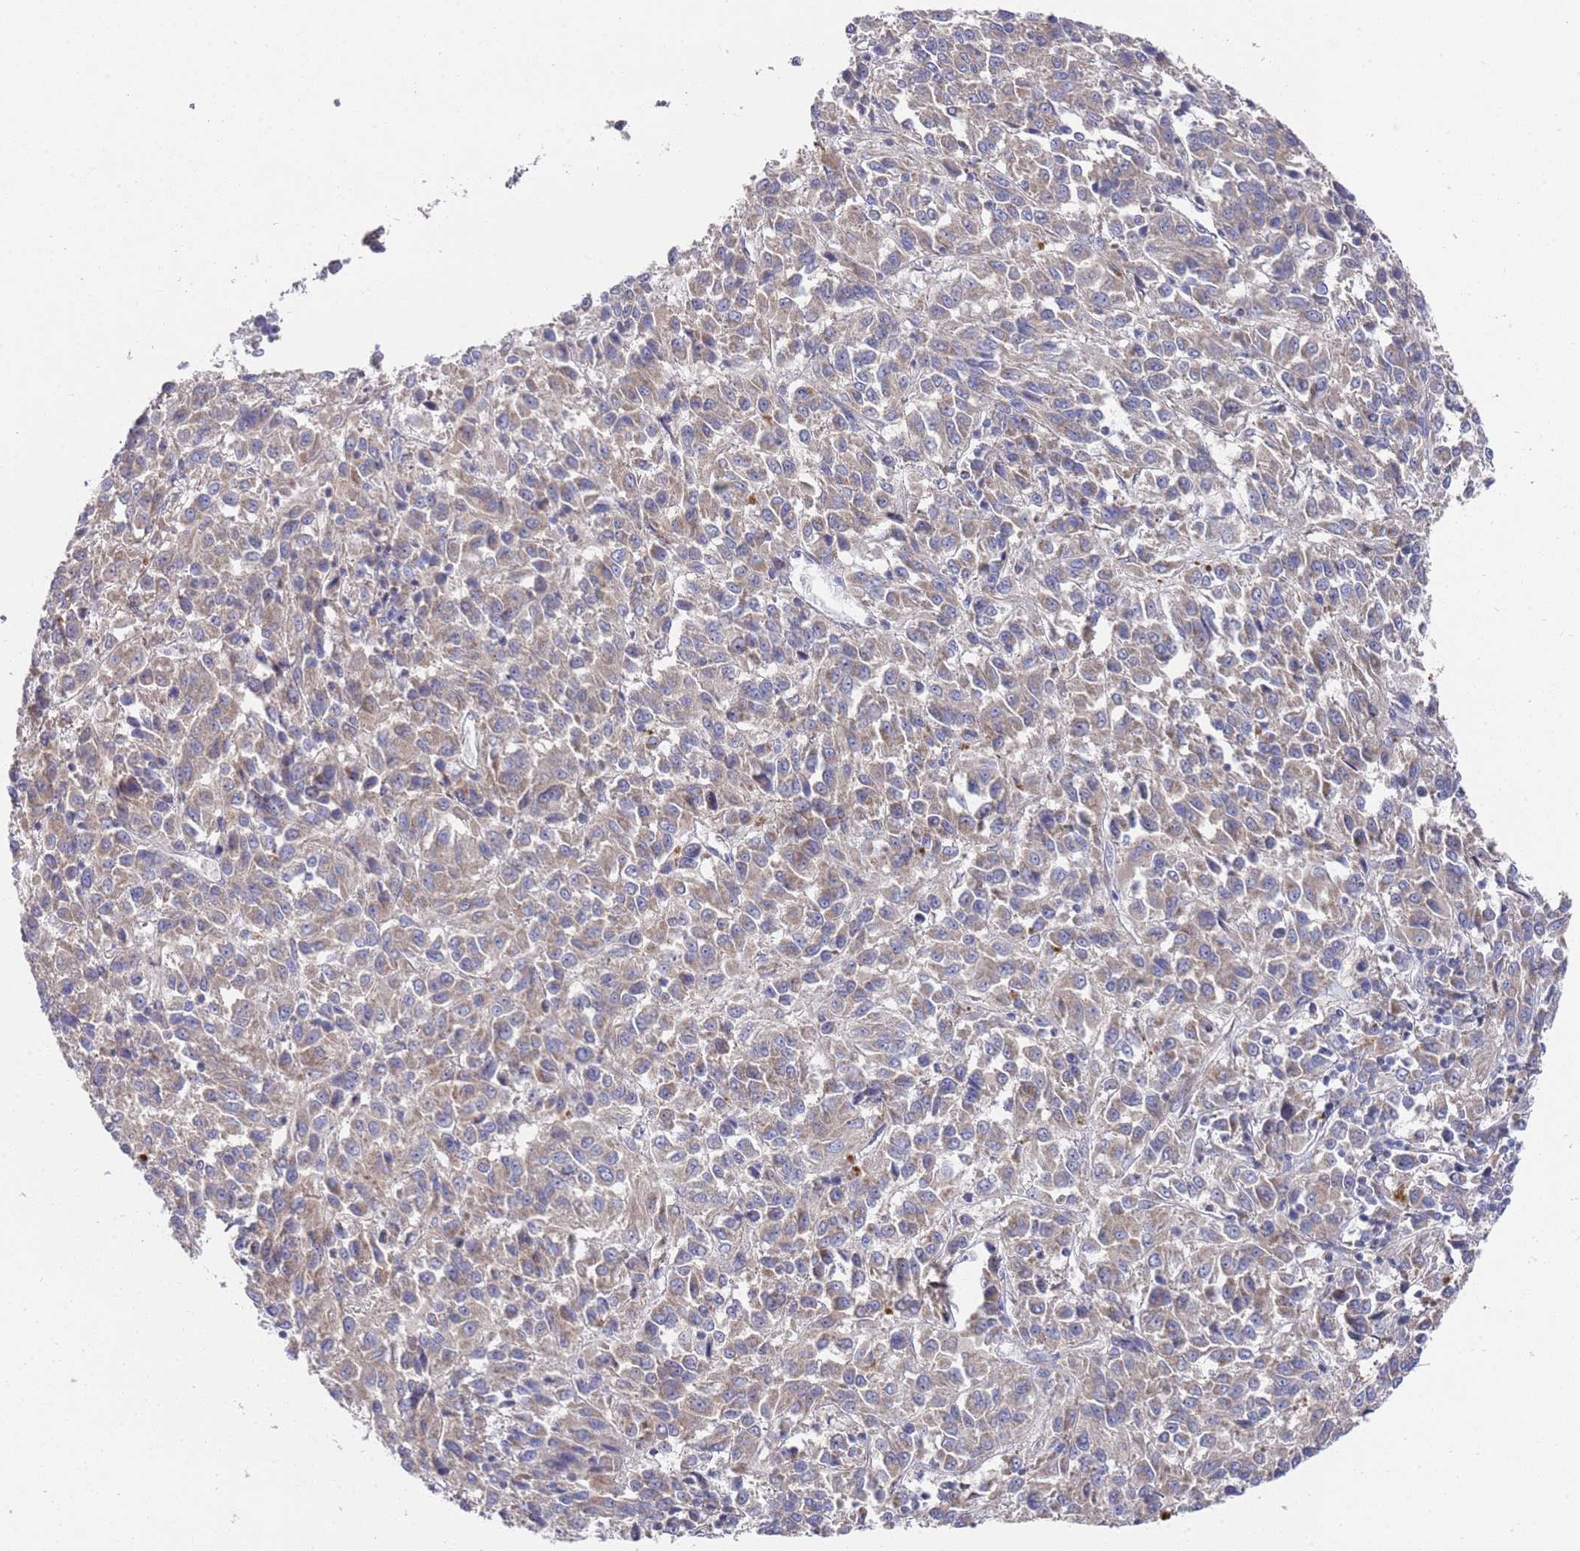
{"staining": {"intensity": "weak", "quantity": ">75%", "location": "cytoplasmic/membranous"}, "tissue": "melanoma", "cell_type": "Tumor cells", "image_type": "cancer", "snomed": [{"axis": "morphology", "description": "Malignant melanoma, Metastatic site"}, {"axis": "topography", "description": "Lung"}], "caption": "This histopathology image shows melanoma stained with IHC to label a protein in brown. The cytoplasmic/membranous of tumor cells show weak positivity for the protein. Nuclei are counter-stained blue.", "gene": "NPEPPS", "patient": {"sex": "male", "age": 64}}